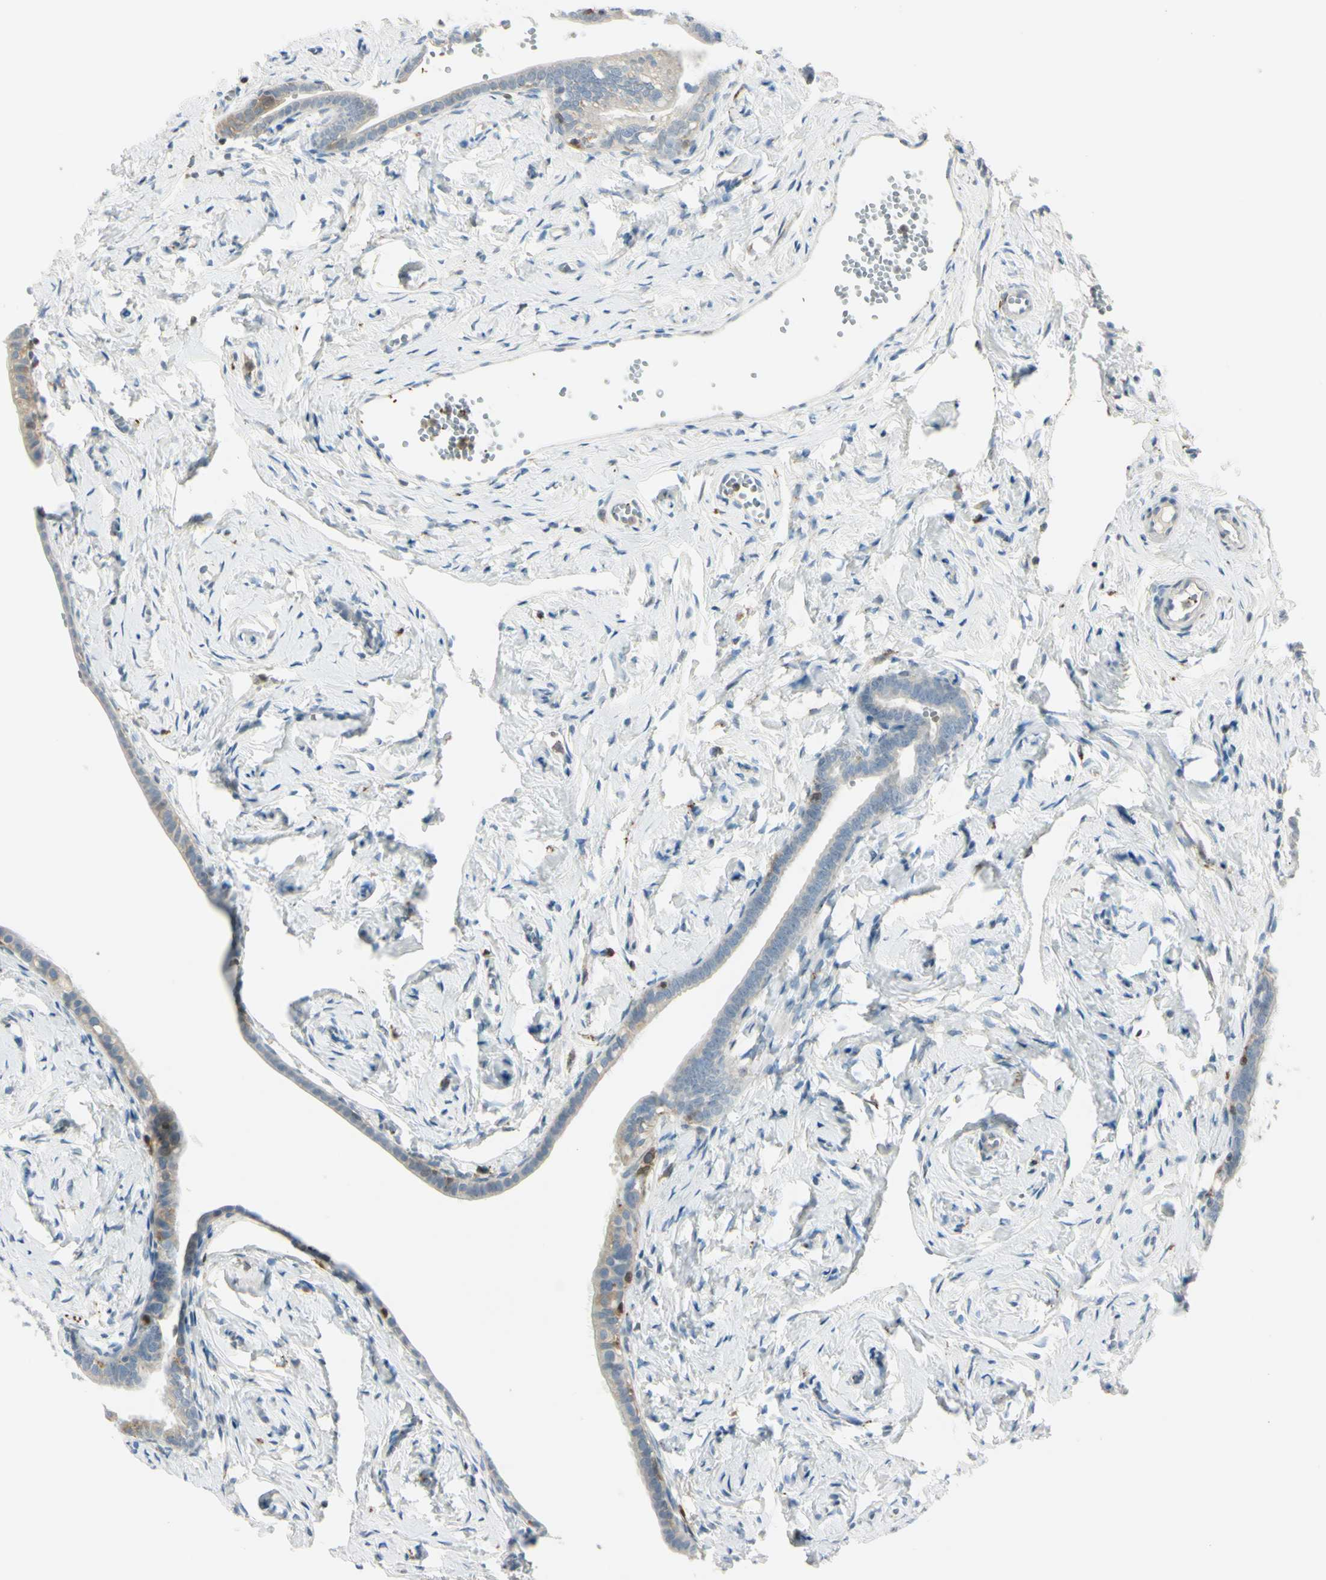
{"staining": {"intensity": "weak", "quantity": "25%-75%", "location": "cytoplasmic/membranous"}, "tissue": "fallopian tube", "cell_type": "Glandular cells", "image_type": "normal", "snomed": [{"axis": "morphology", "description": "Normal tissue, NOS"}, {"axis": "topography", "description": "Fallopian tube"}], "caption": "High-power microscopy captured an immunohistochemistry photomicrograph of normal fallopian tube, revealing weak cytoplasmic/membranous staining in about 25%-75% of glandular cells.", "gene": "CYRIB", "patient": {"sex": "female", "age": 71}}